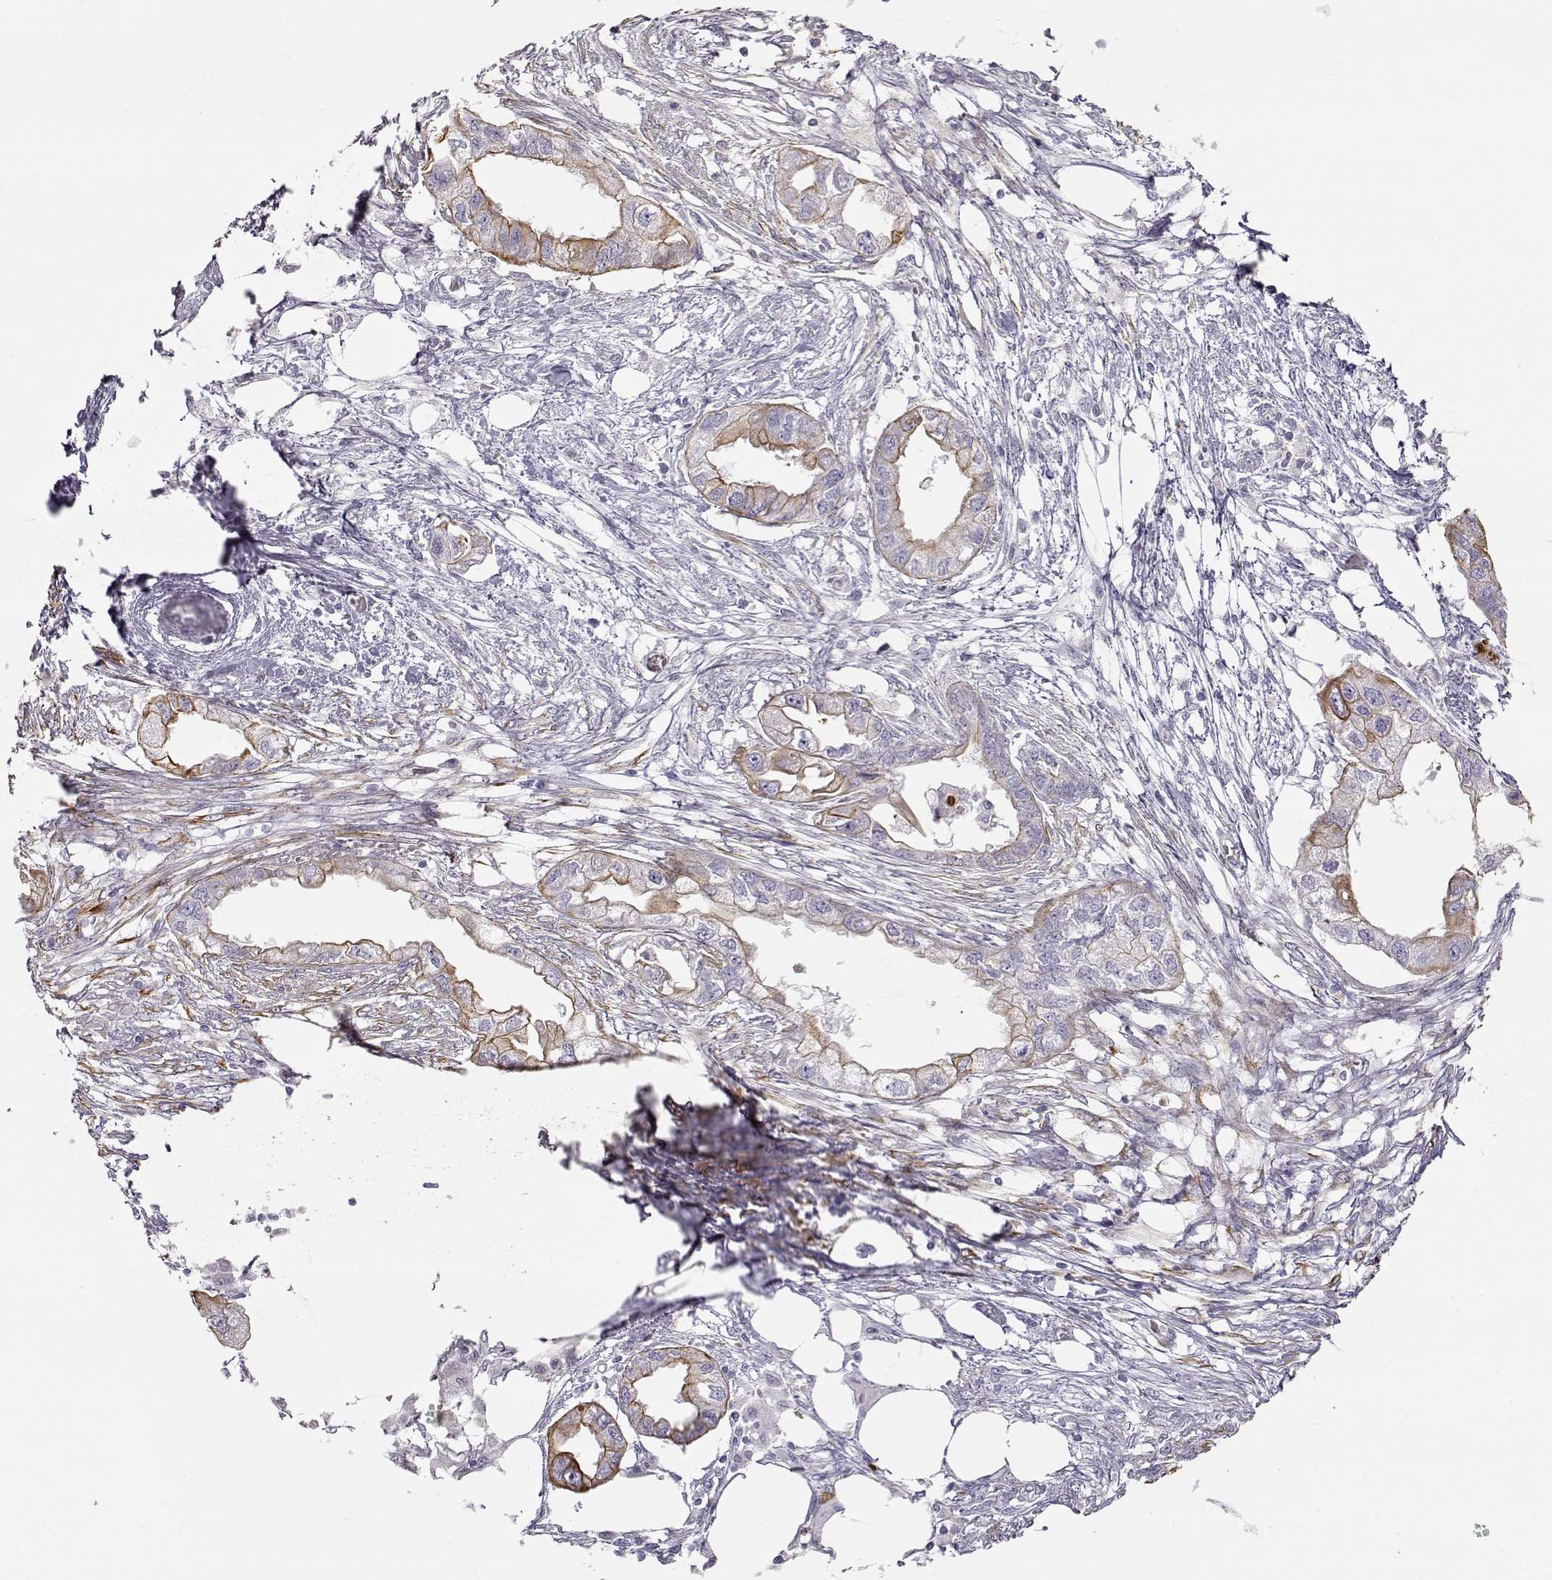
{"staining": {"intensity": "moderate", "quantity": "25%-75%", "location": "cytoplasmic/membranous"}, "tissue": "endometrial cancer", "cell_type": "Tumor cells", "image_type": "cancer", "snomed": [{"axis": "morphology", "description": "Adenocarcinoma, NOS"}, {"axis": "morphology", "description": "Adenocarcinoma, metastatic, NOS"}, {"axis": "topography", "description": "Adipose tissue"}, {"axis": "topography", "description": "Endometrium"}], "caption": "Endometrial cancer (adenocarcinoma) tissue demonstrates moderate cytoplasmic/membranous staining in approximately 25%-75% of tumor cells", "gene": "S100B", "patient": {"sex": "female", "age": 67}}